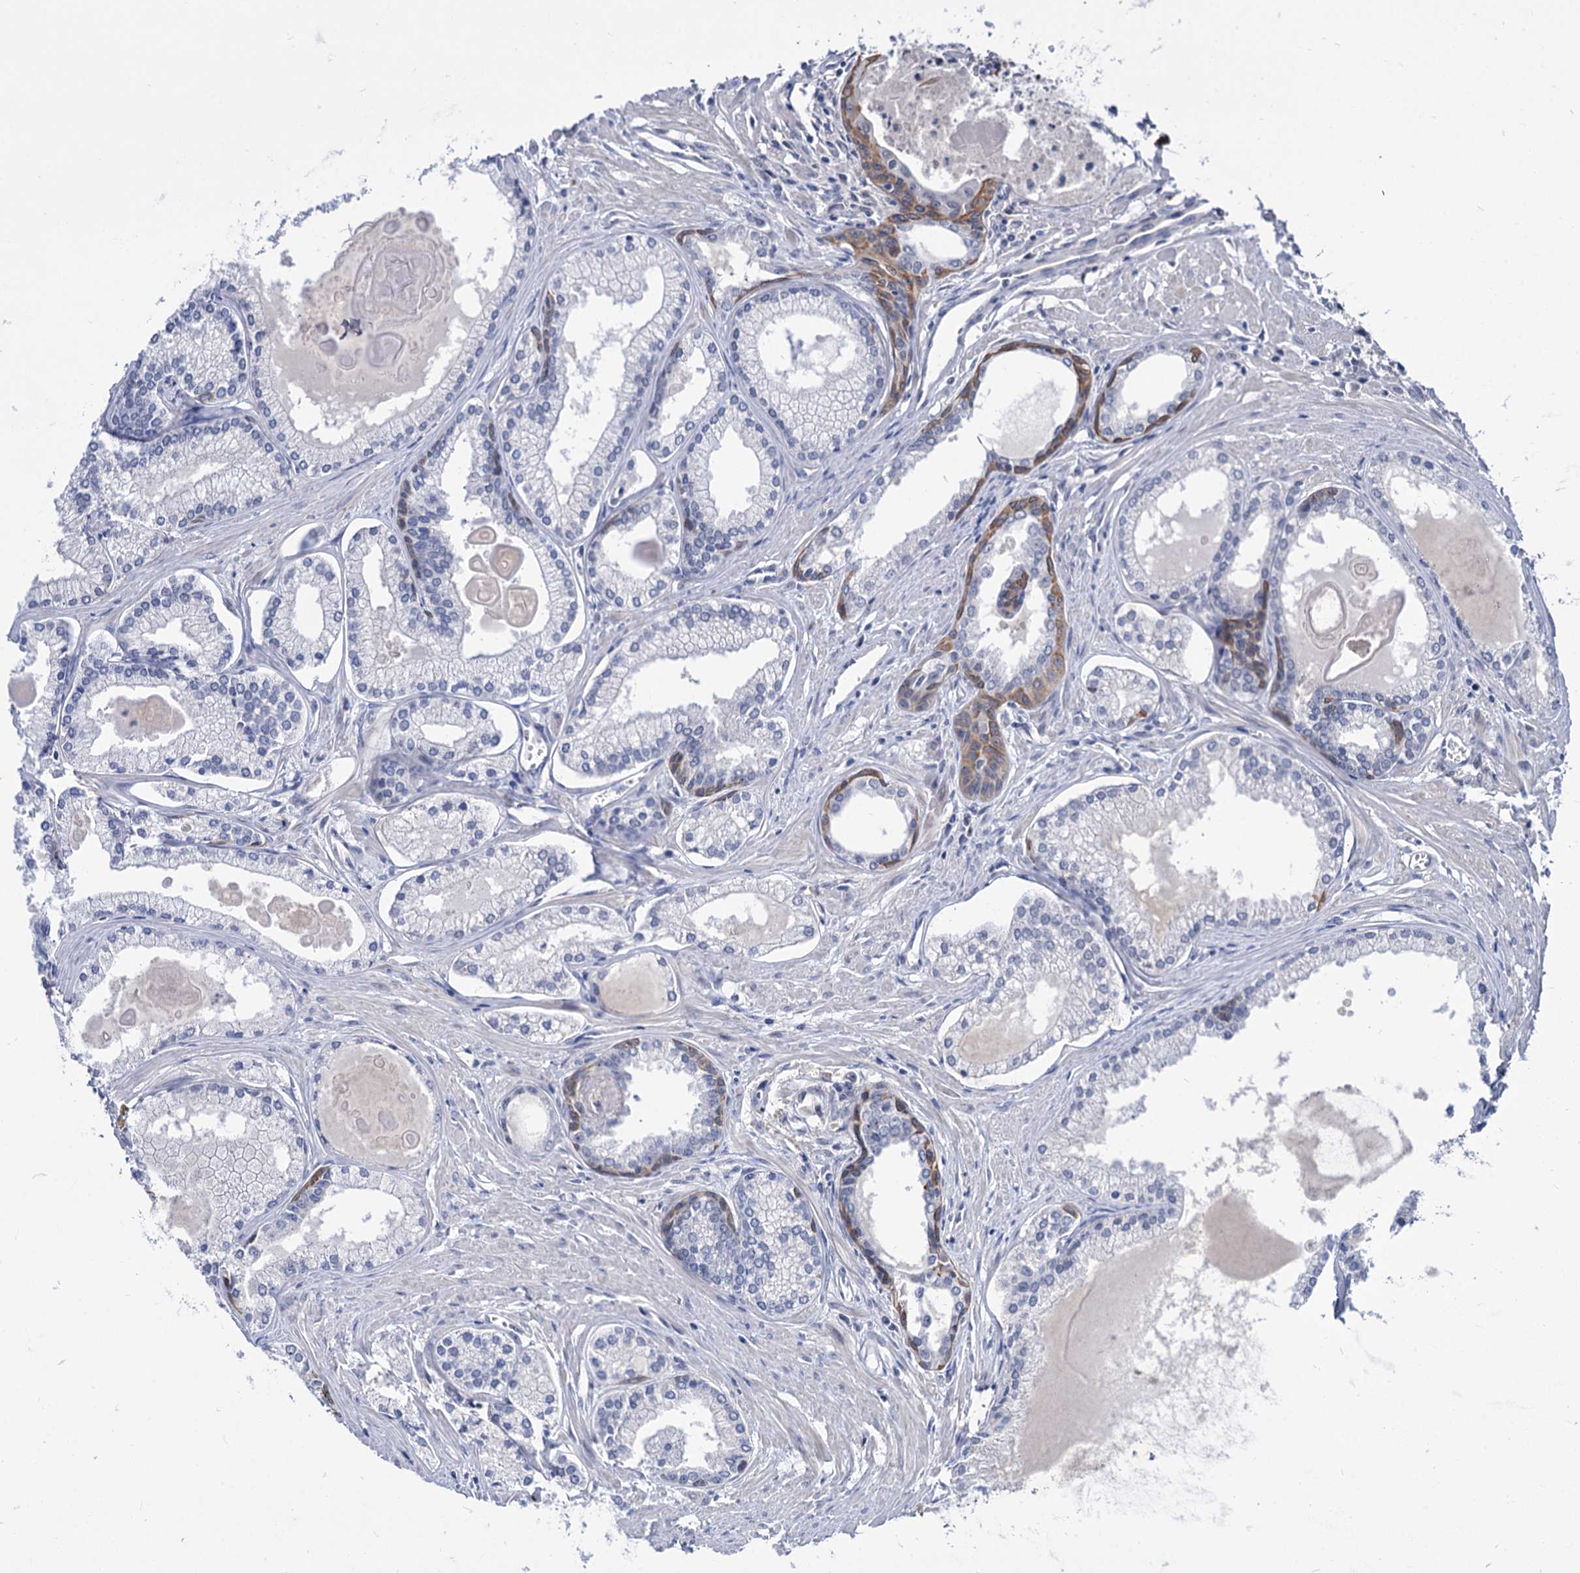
{"staining": {"intensity": "negative", "quantity": "none", "location": "none"}, "tissue": "prostate cancer", "cell_type": "Tumor cells", "image_type": "cancer", "snomed": [{"axis": "morphology", "description": "Adenocarcinoma, High grade"}, {"axis": "topography", "description": "Prostate"}], "caption": "Immunohistochemistry photomicrograph of neoplastic tissue: prostate cancer stained with DAB demonstrates no significant protein staining in tumor cells. (DAB immunohistochemistry (IHC) with hematoxylin counter stain).", "gene": "NEK10", "patient": {"sex": "male", "age": 68}}